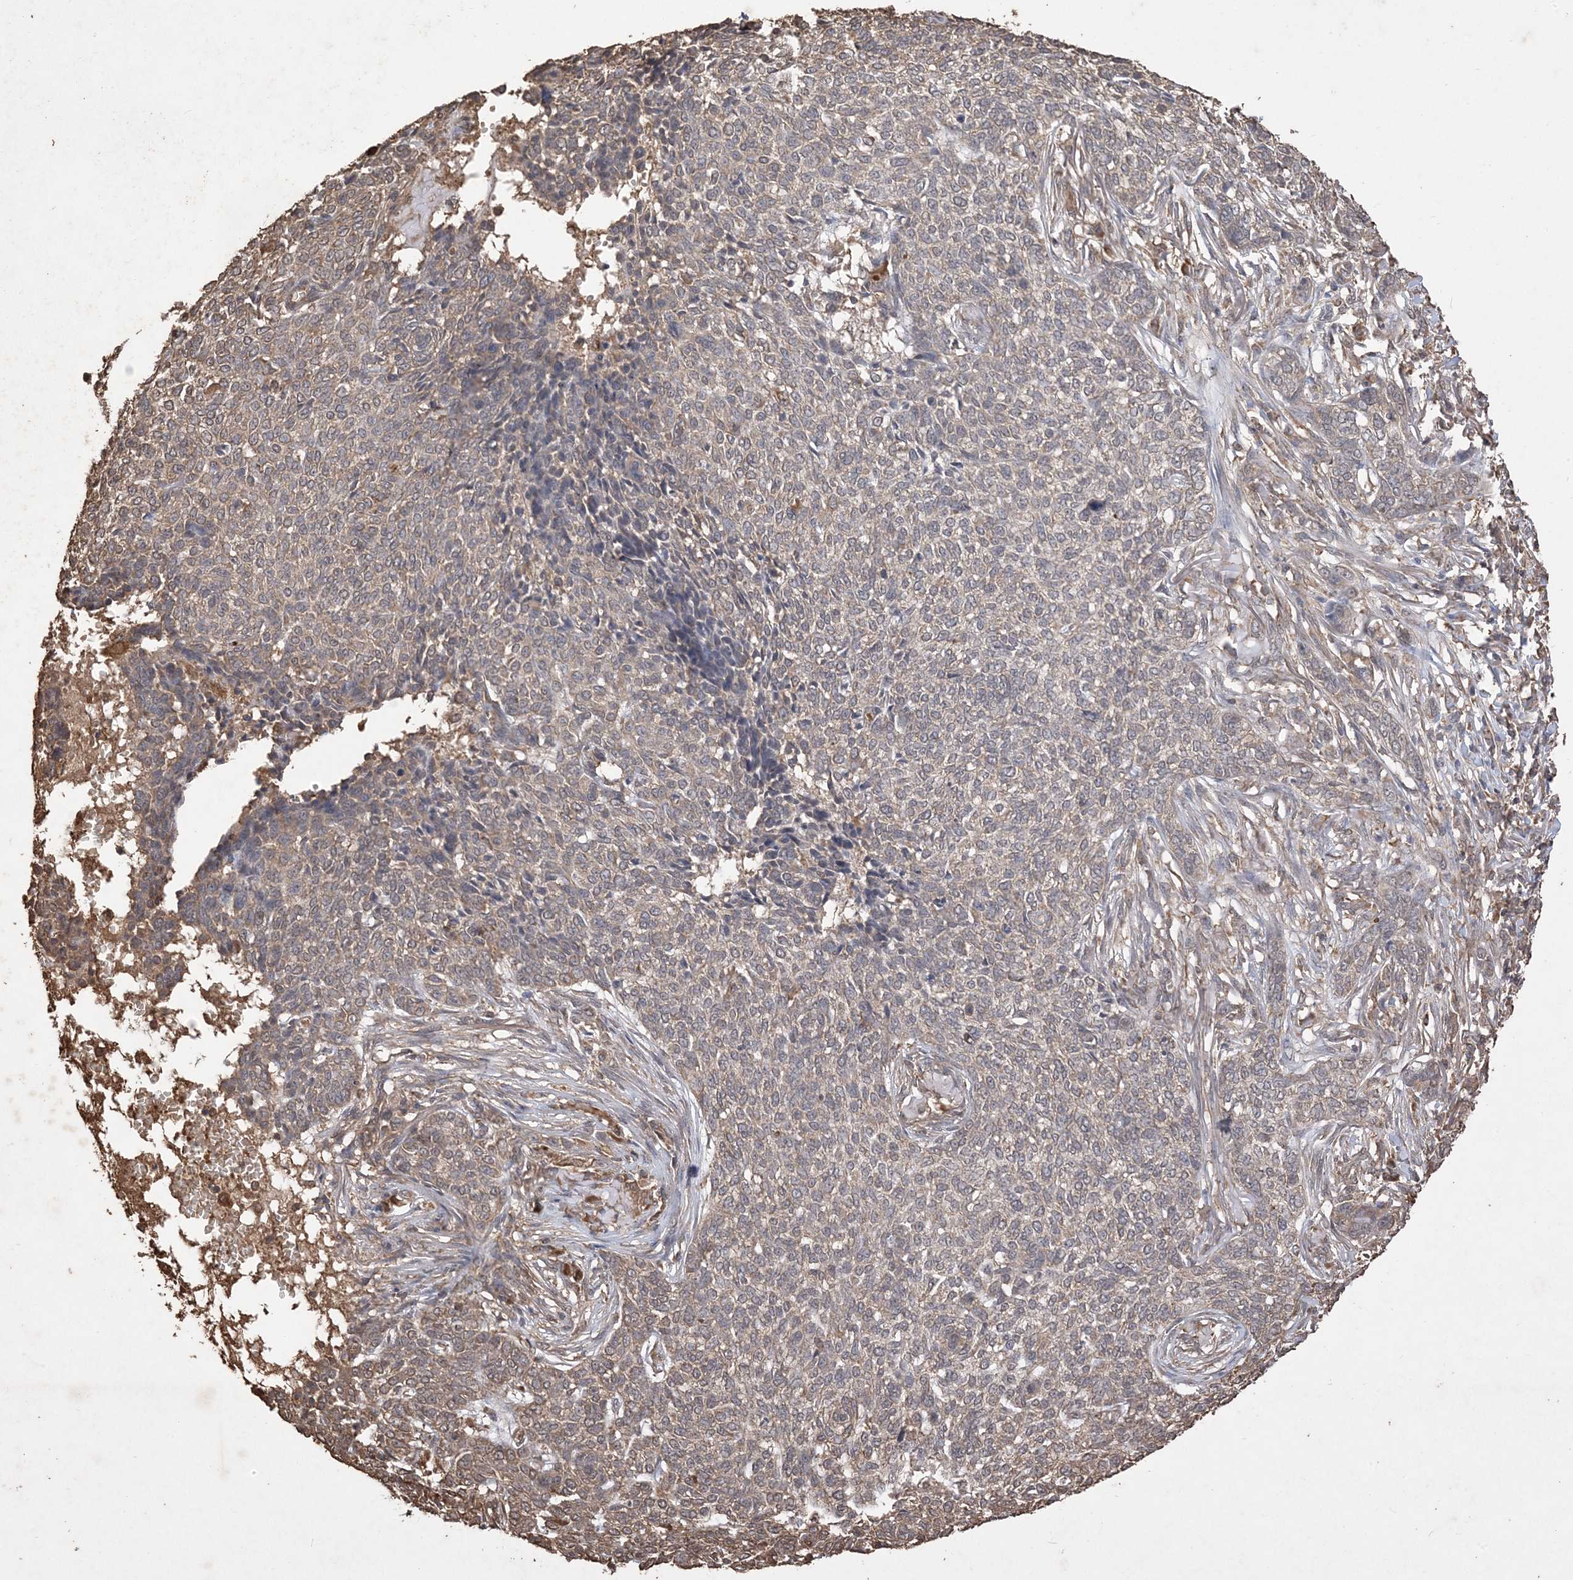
{"staining": {"intensity": "weak", "quantity": "25%-75%", "location": "cytoplasmic/membranous"}, "tissue": "skin cancer", "cell_type": "Tumor cells", "image_type": "cancer", "snomed": [{"axis": "morphology", "description": "Basal cell carcinoma"}, {"axis": "topography", "description": "Skin"}], "caption": "Tumor cells display weak cytoplasmic/membranous expression in about 25%-75% of cells in skin cancer (basal cell carcinoma).", "gene": "HPS4", "patient": {"sex": "male", "age": 85}}